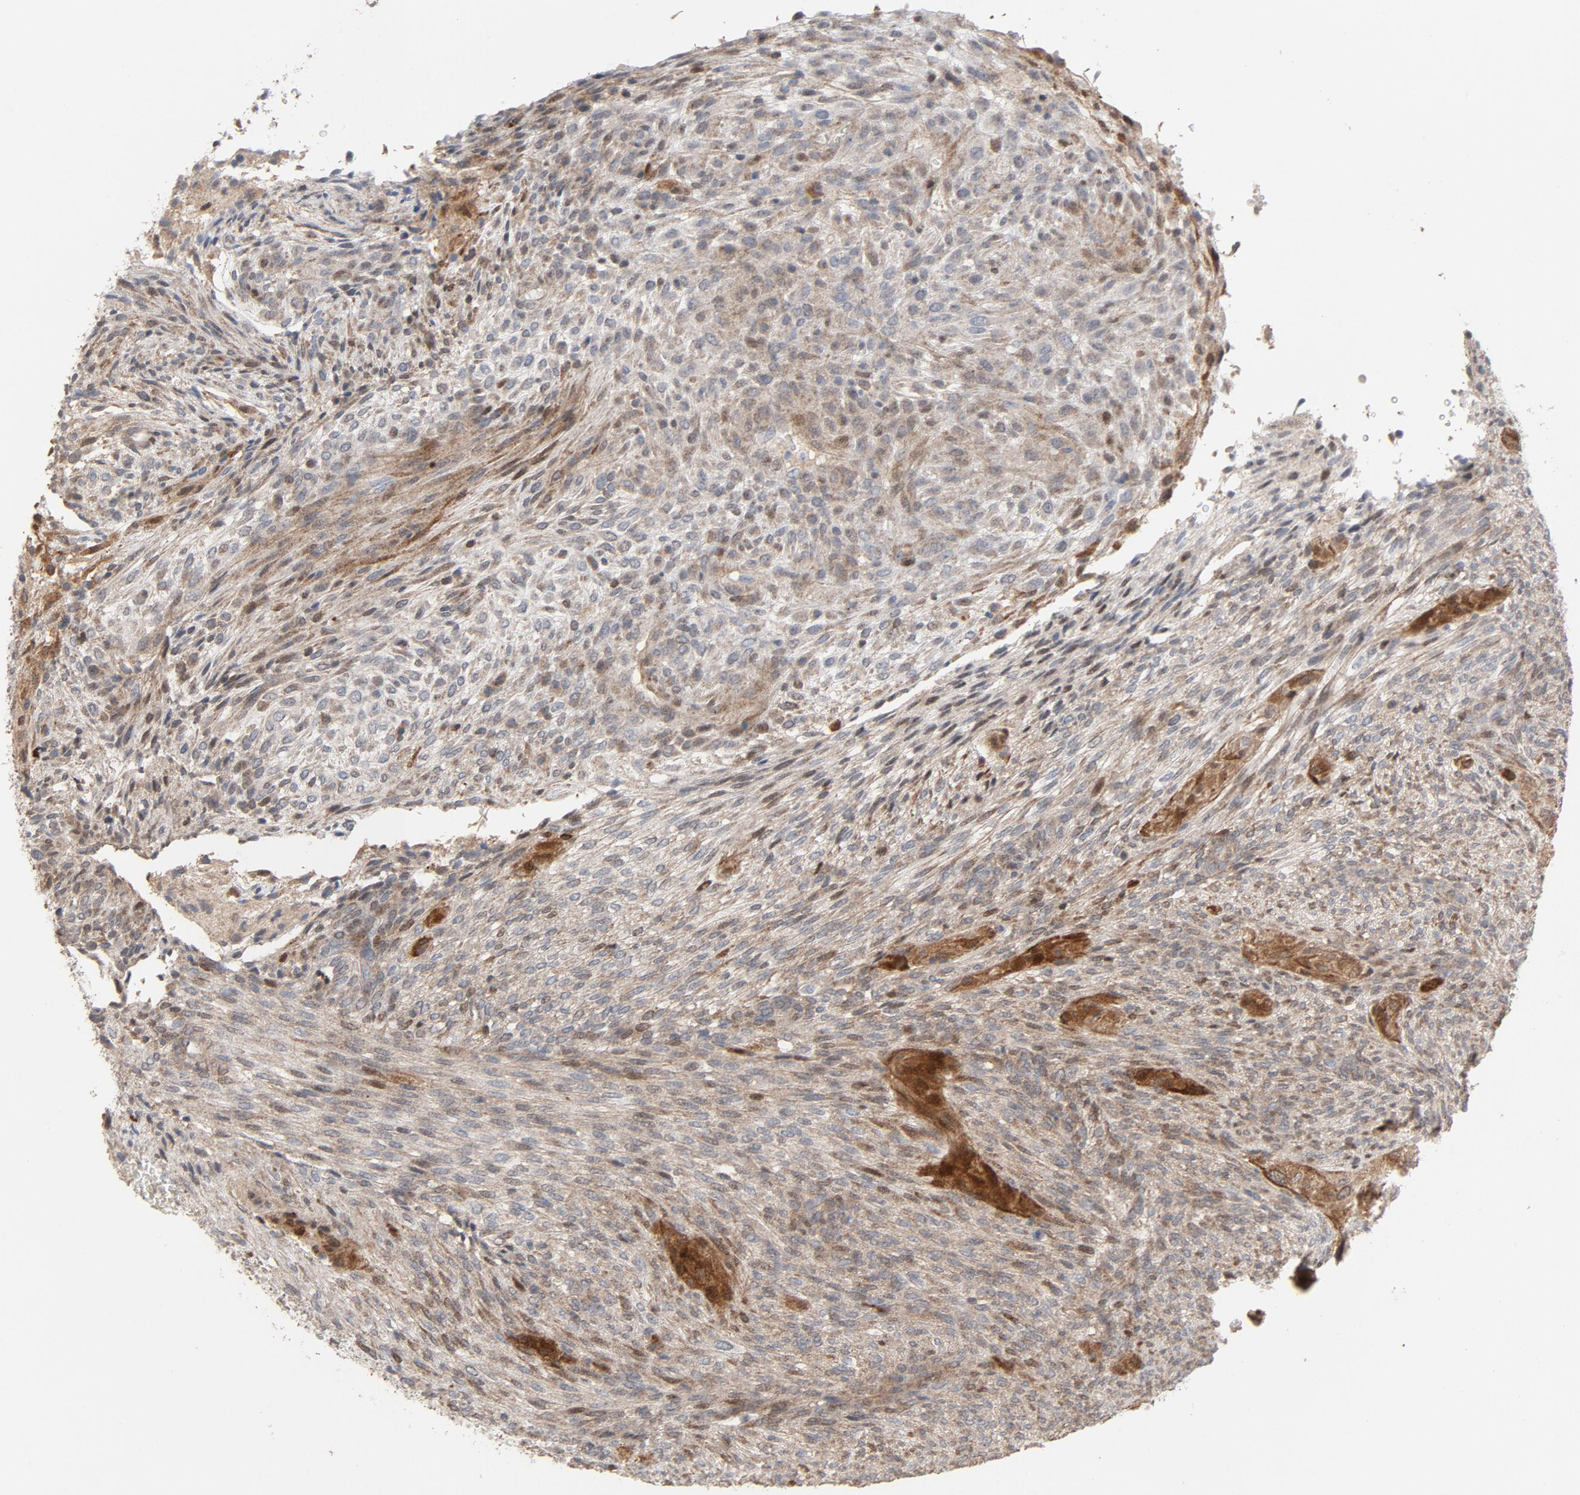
{"staining": {"intensity": "moderate", "quantity": ">75%", "location": "cytoplasmic/membranous"}, "tissue": "glioma", "cell_type": "Tumor cells", "image_type": "cancer", "snomed": [{"axis": "morphology", "description": "Glioma, malignant, High grade"}, {"axis": "topography", "description": "Cerebral cortex"}], "caption": "Malignant glioma (high-grade) was stained to show a protein in brown. There is medium levels of moderate cytoplasmic/membranous staining in about >75% of tumor cells. (DAB (3,3'-diaminobenzidine) = brown stain, brightfield microscopy at high magnification).", "gene": "CDK6", "patient": {"sex": "female", "age": 55}}